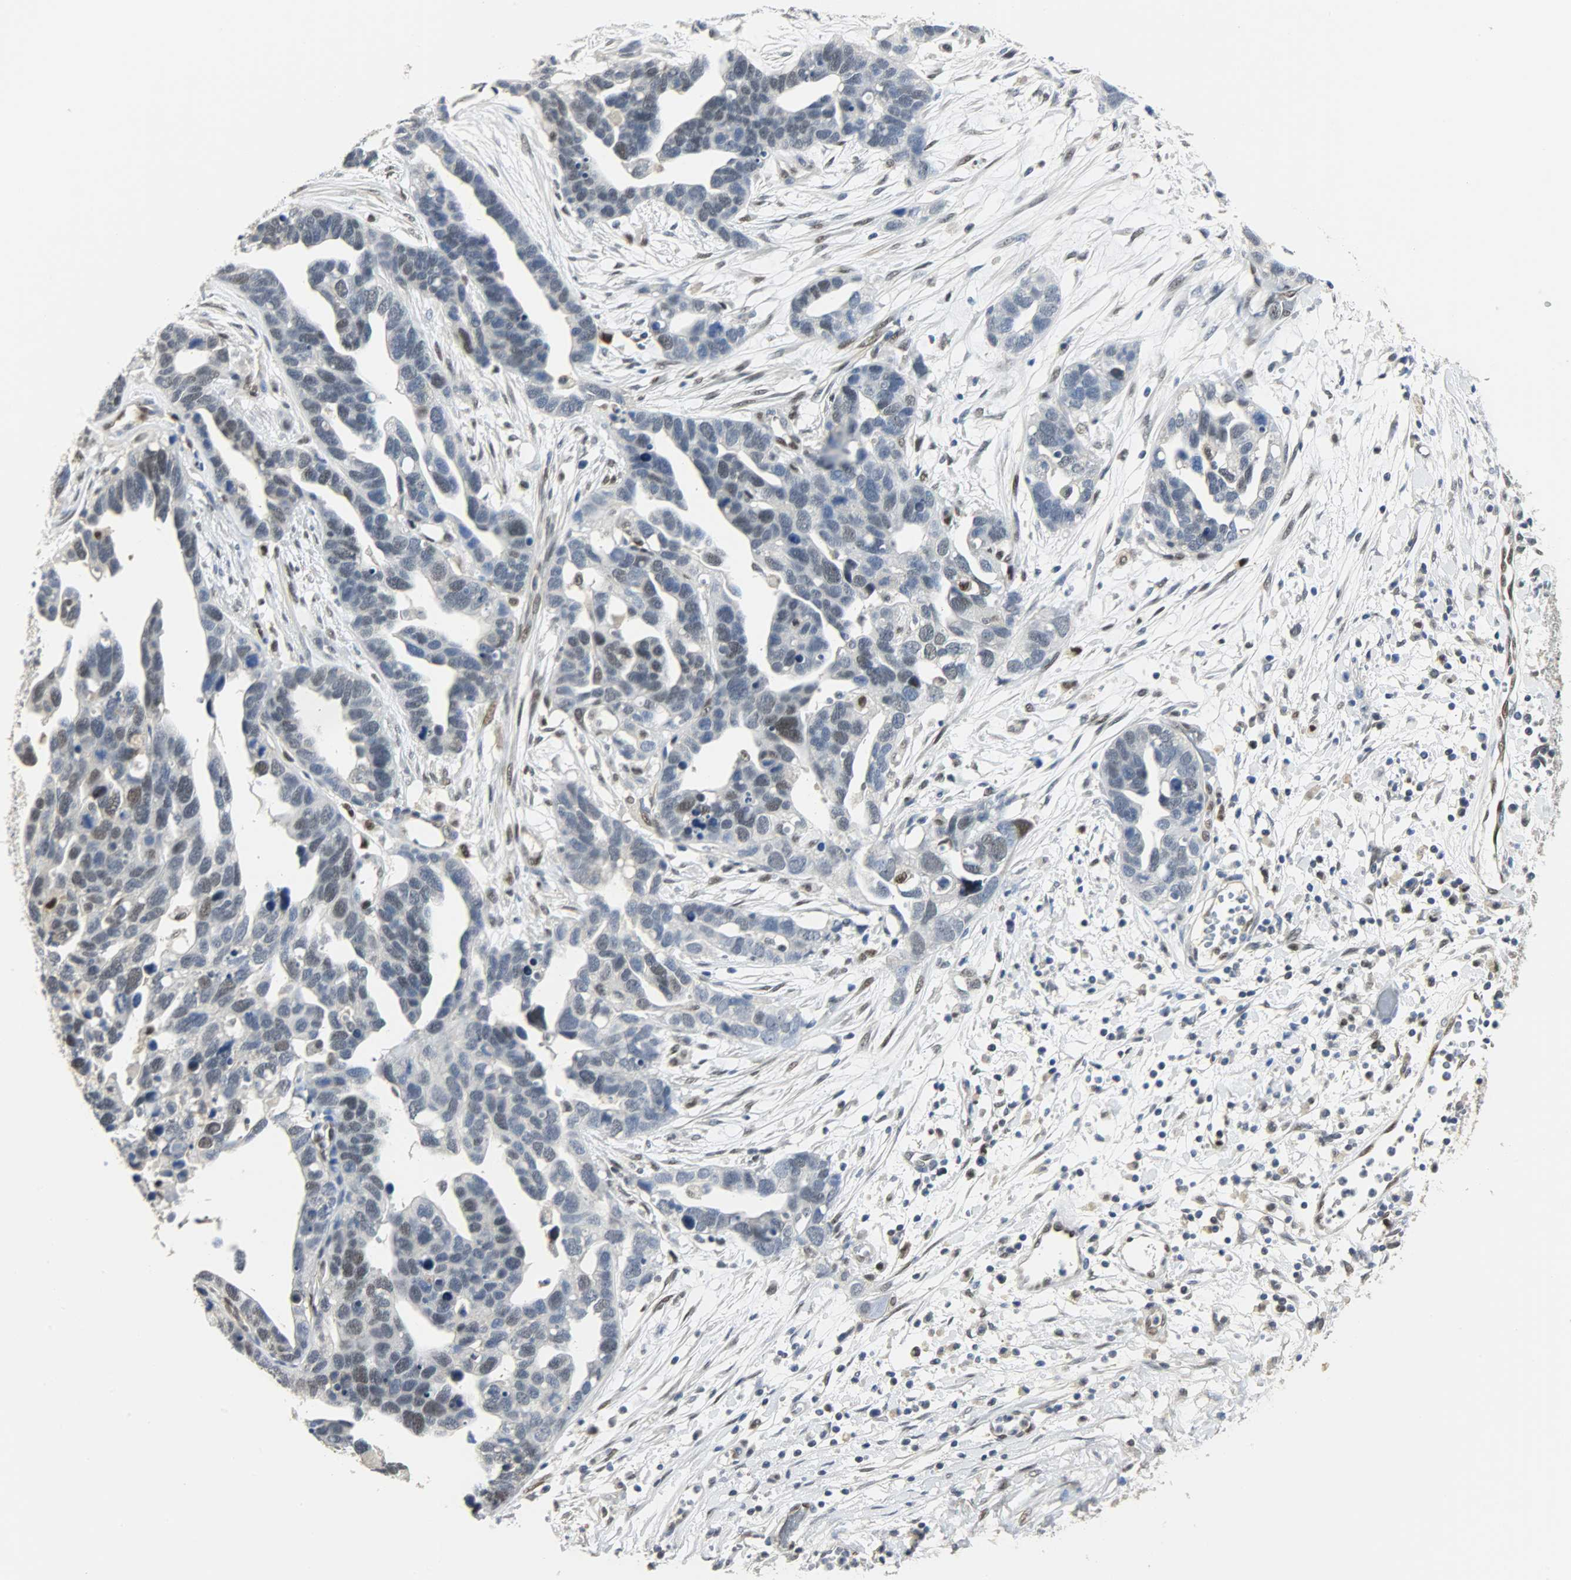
{"staining": {"intensity": "weak", "quantity": "<25%", "location": "nuclear"}, "tissue": "ovarian cancer", "cell_type": "Tumor cells", "image_type": "cancer", "snomed": [{"axis": "morphology", "description": "Cystadenocarcinoma, serous, NOS"}, {"axis": "topography", "description": "Ovary"}], "caption": "The immunohistochemistry image has no significant positivity in tumor cells of ovarian serous cystadenocarcinoma tissue. (DAB (3,3'-diaminobenzidine) immunohistochemistry (IHC) with hematoxylin counter stain).", "gene": "NPEPL1", "patient": {"sex": "female", "age": 54}}